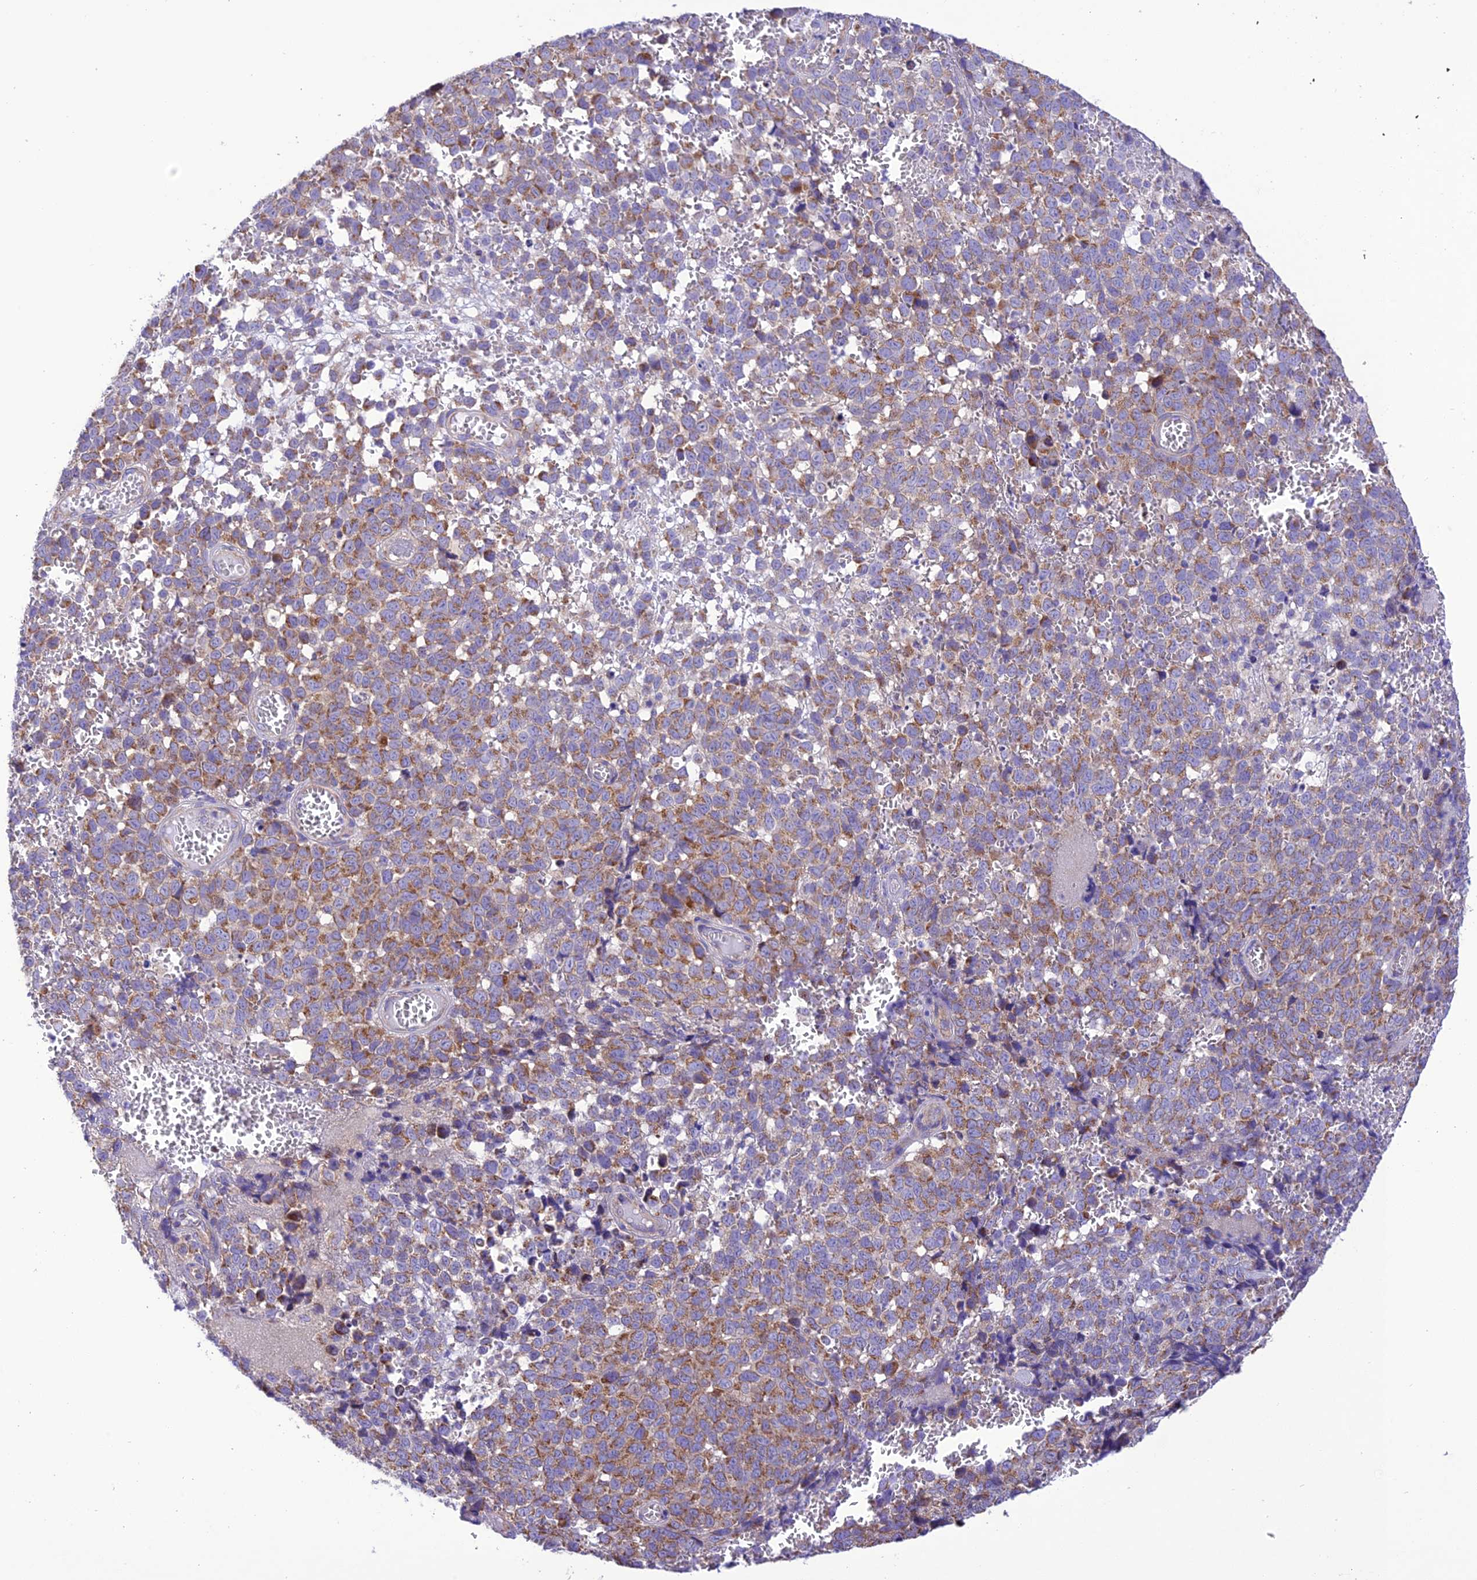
{"staining": {"intensity": "moderate", "quantity": "25%-75%", "location": "cytoplasmic/membranous"}, "tissue": "melanoma", "cell_type": "Tumor cells", "image_type": "cancer", "snomed": [{"axis": "morphology", "description": "Malignant melanoma, NOS"}, {"axis": "topography", "description": "Nose, NOS"}], "caption": "Immunohistochemical staining of human melanoma shows medium levels of moderate cytoplasmic/membranous protein positivity in approximately 25%-75% of tumor cells. The protein of interest is stained brown, and the nuclei are stained in blue (DAB IHC with brightfield microscopy, high magnification).", "gene": "MAP3K12", "patient": {"sex": "female", "age": 48}}